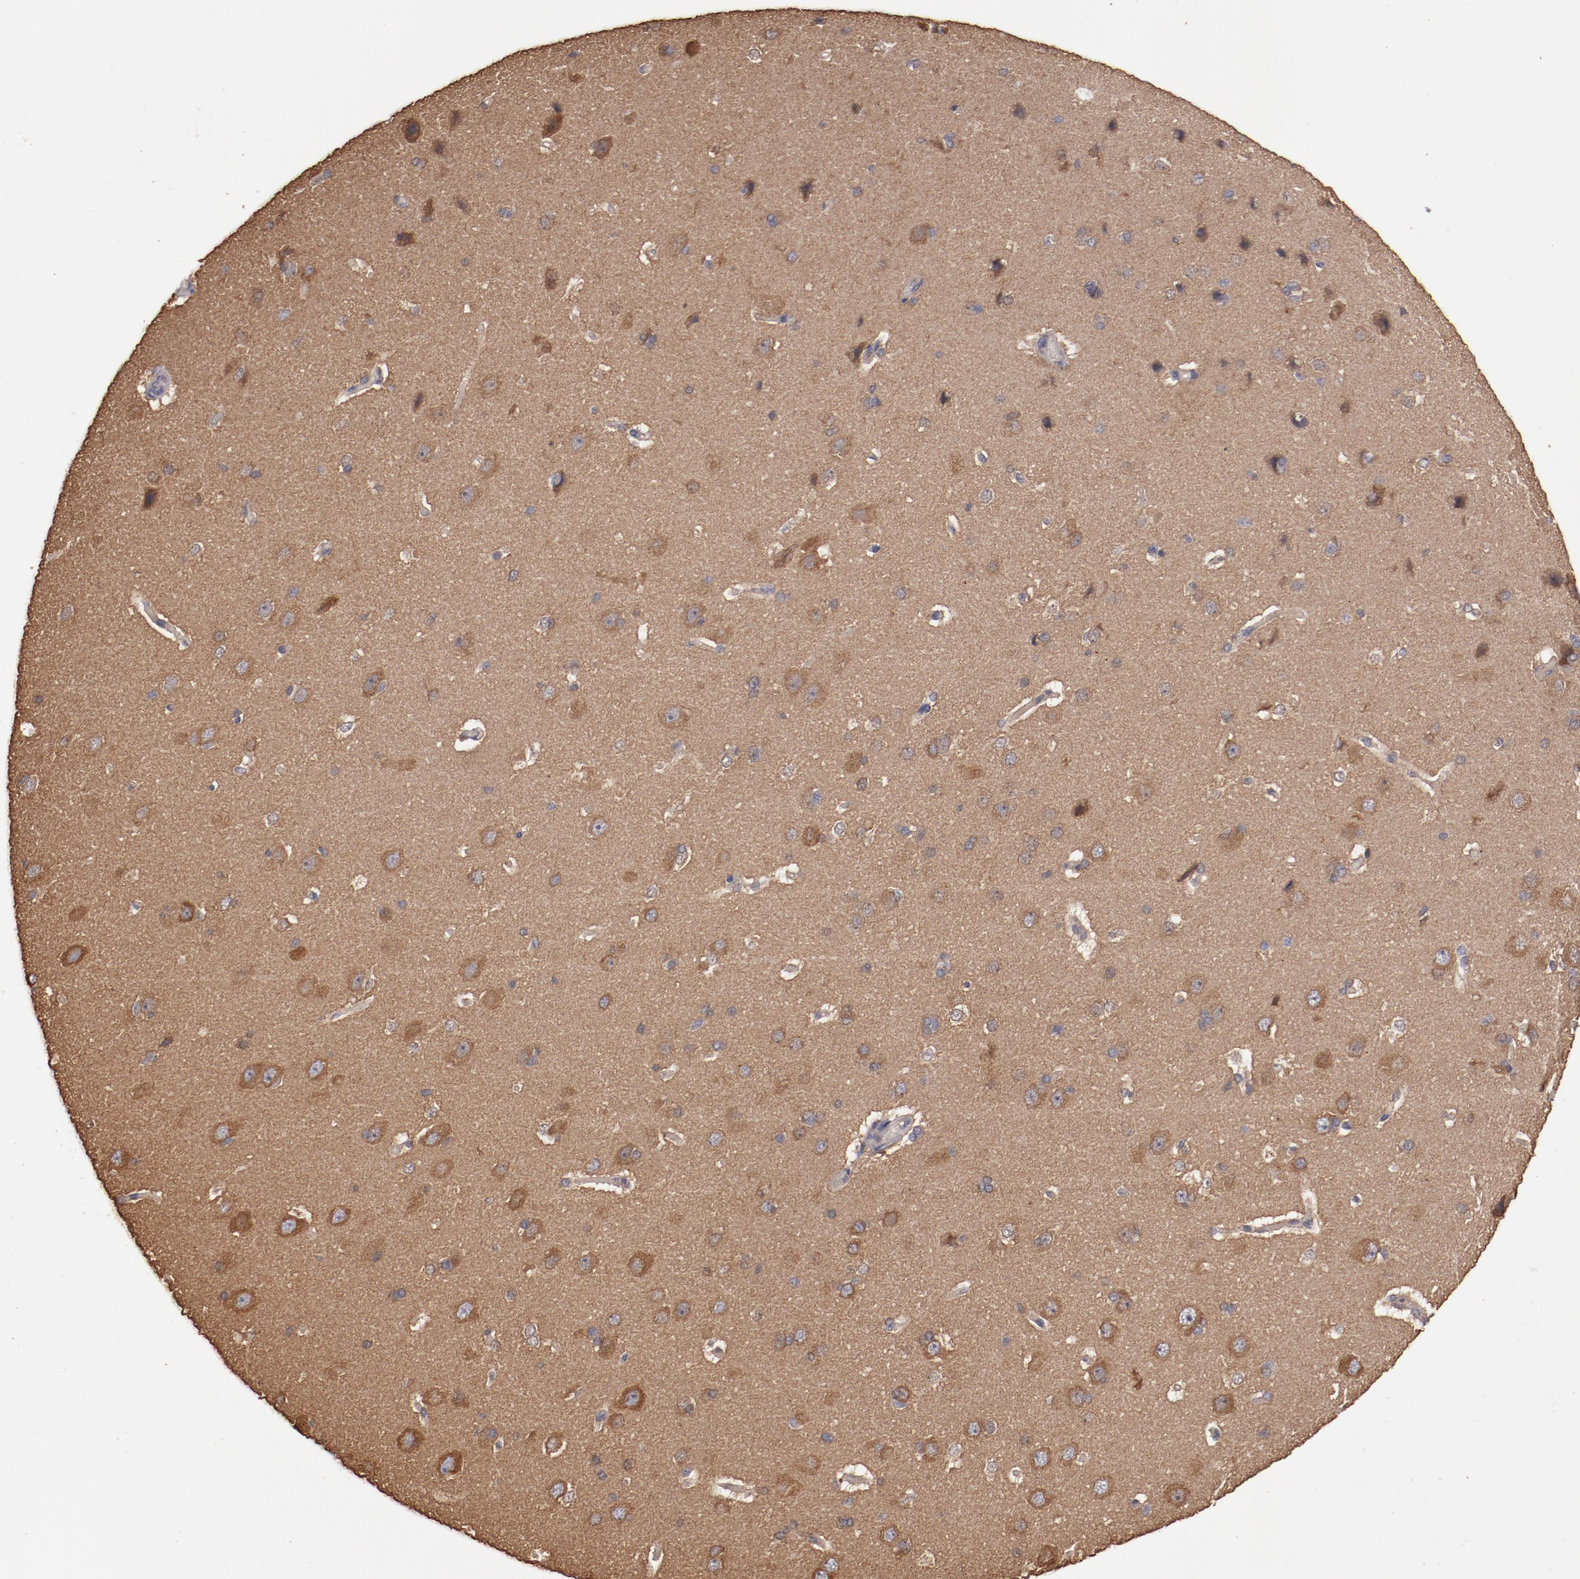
{"staining": {"intensity": "negative", "quantity": "none", "location": "none"}, "tissue": "cerebral cortex", "cell_type": "Endothelial cells", "image_type": "normal", "snomed": [{"axis": "morphology", "description": "Normal tissue, NOS"}, {"axis": "topography", "description": "Cerebral cortex"}], "caption": "Endothelial cells are negative for brown protein staining in benign cerebral cortex.", "gene": "LRRC75B", "patient": {"sex": "female", "age": 45}}